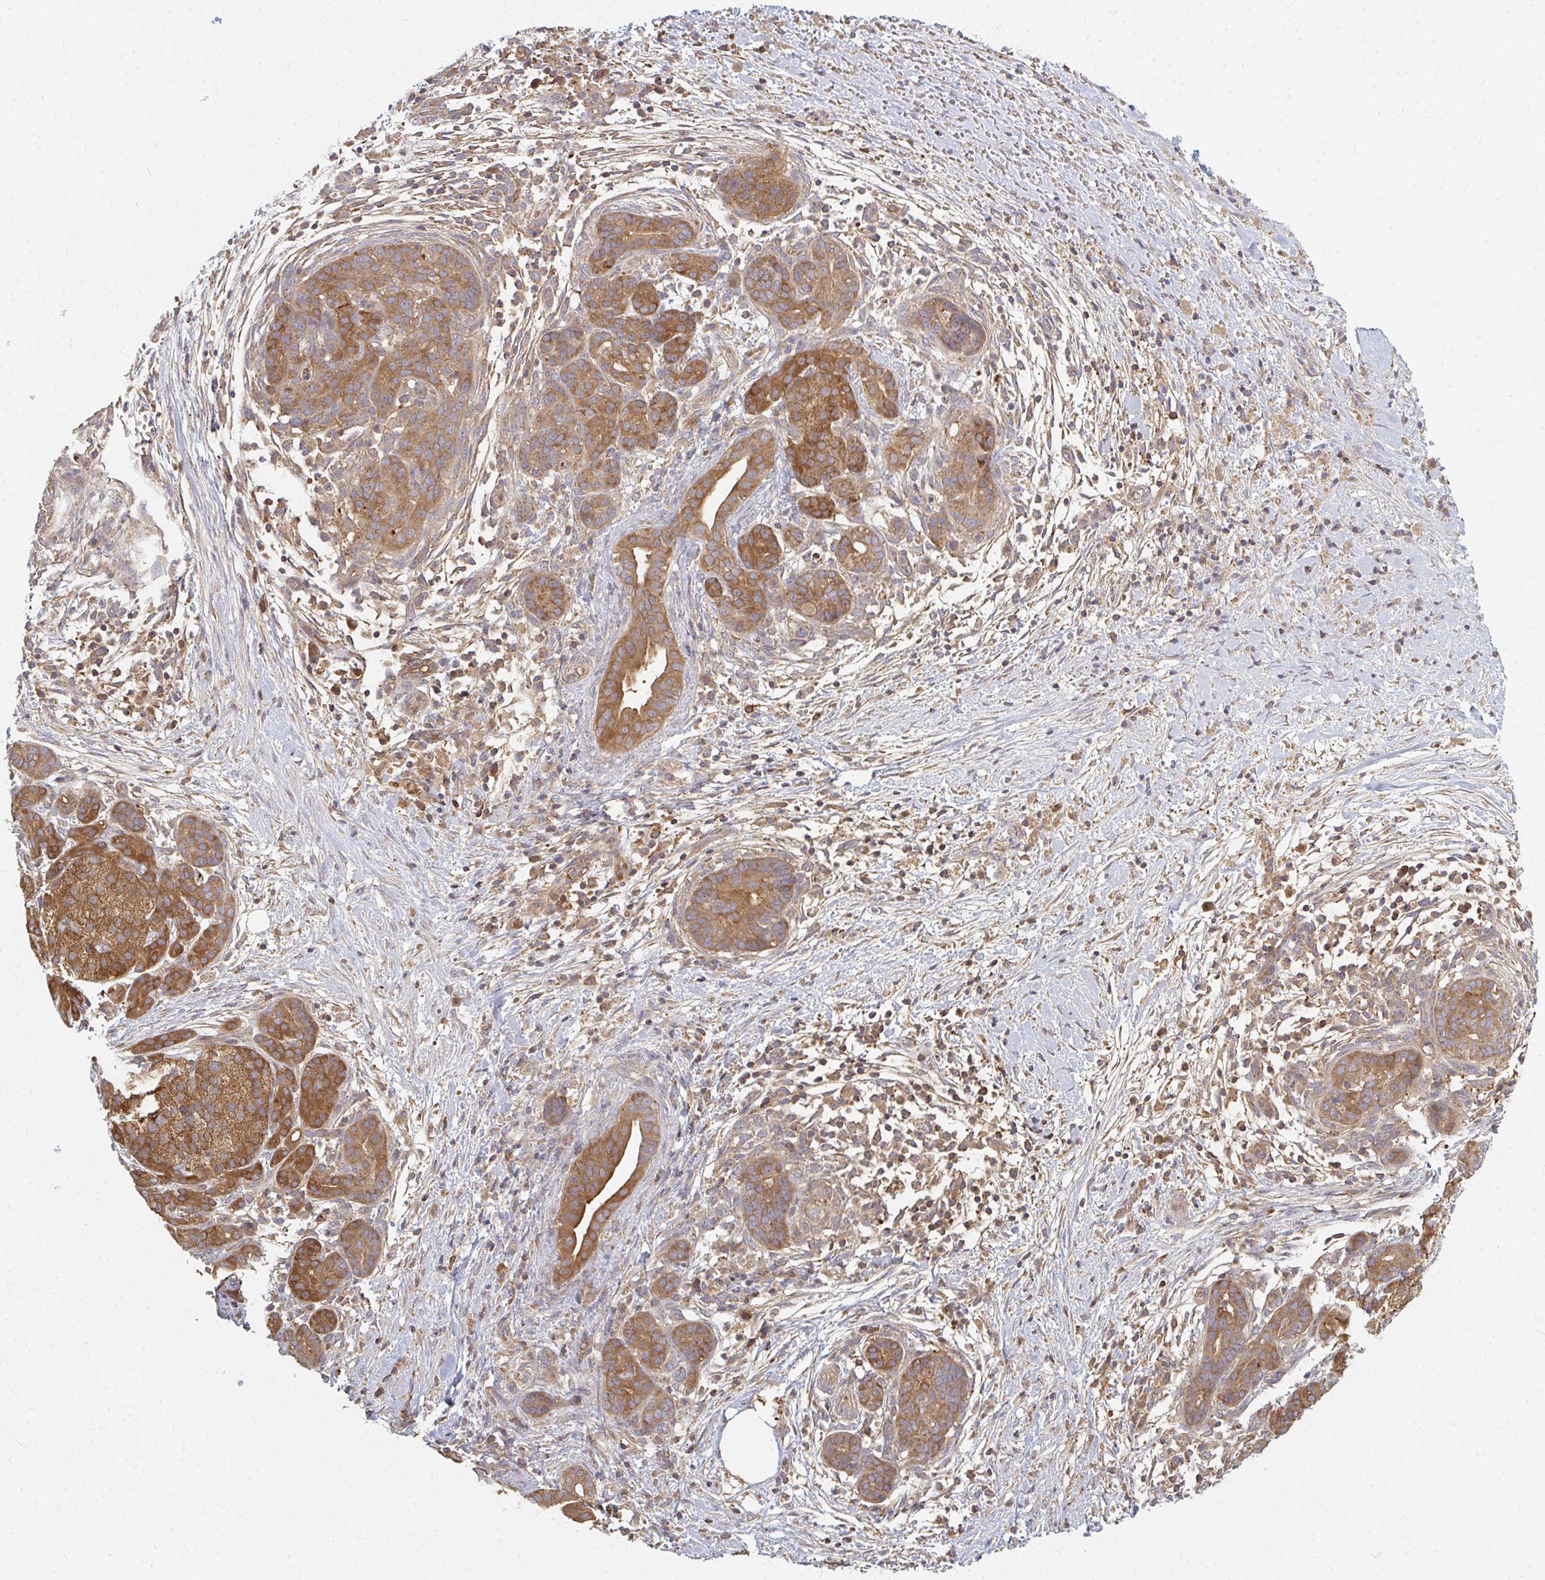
{"staining": {"intensity": "moderate", "quantity": ">75%", "location": "cytoplasmic/membranous"}, "tissue": "pancreatic cancer", "cell_type": "Tumor cells", "image_type": "cancer", "snomed": [{"axis": "morphology", "description": "Adenocarcinoma, NOS"}, {"axis": "topography", "description": "Pancreas"}], "caption": "Pancreatic cancer stained with a protein marker displays moderate staining in tumor cells.", "gene": "ZNF285", "patient": {"sex": "male", "age": 44}}